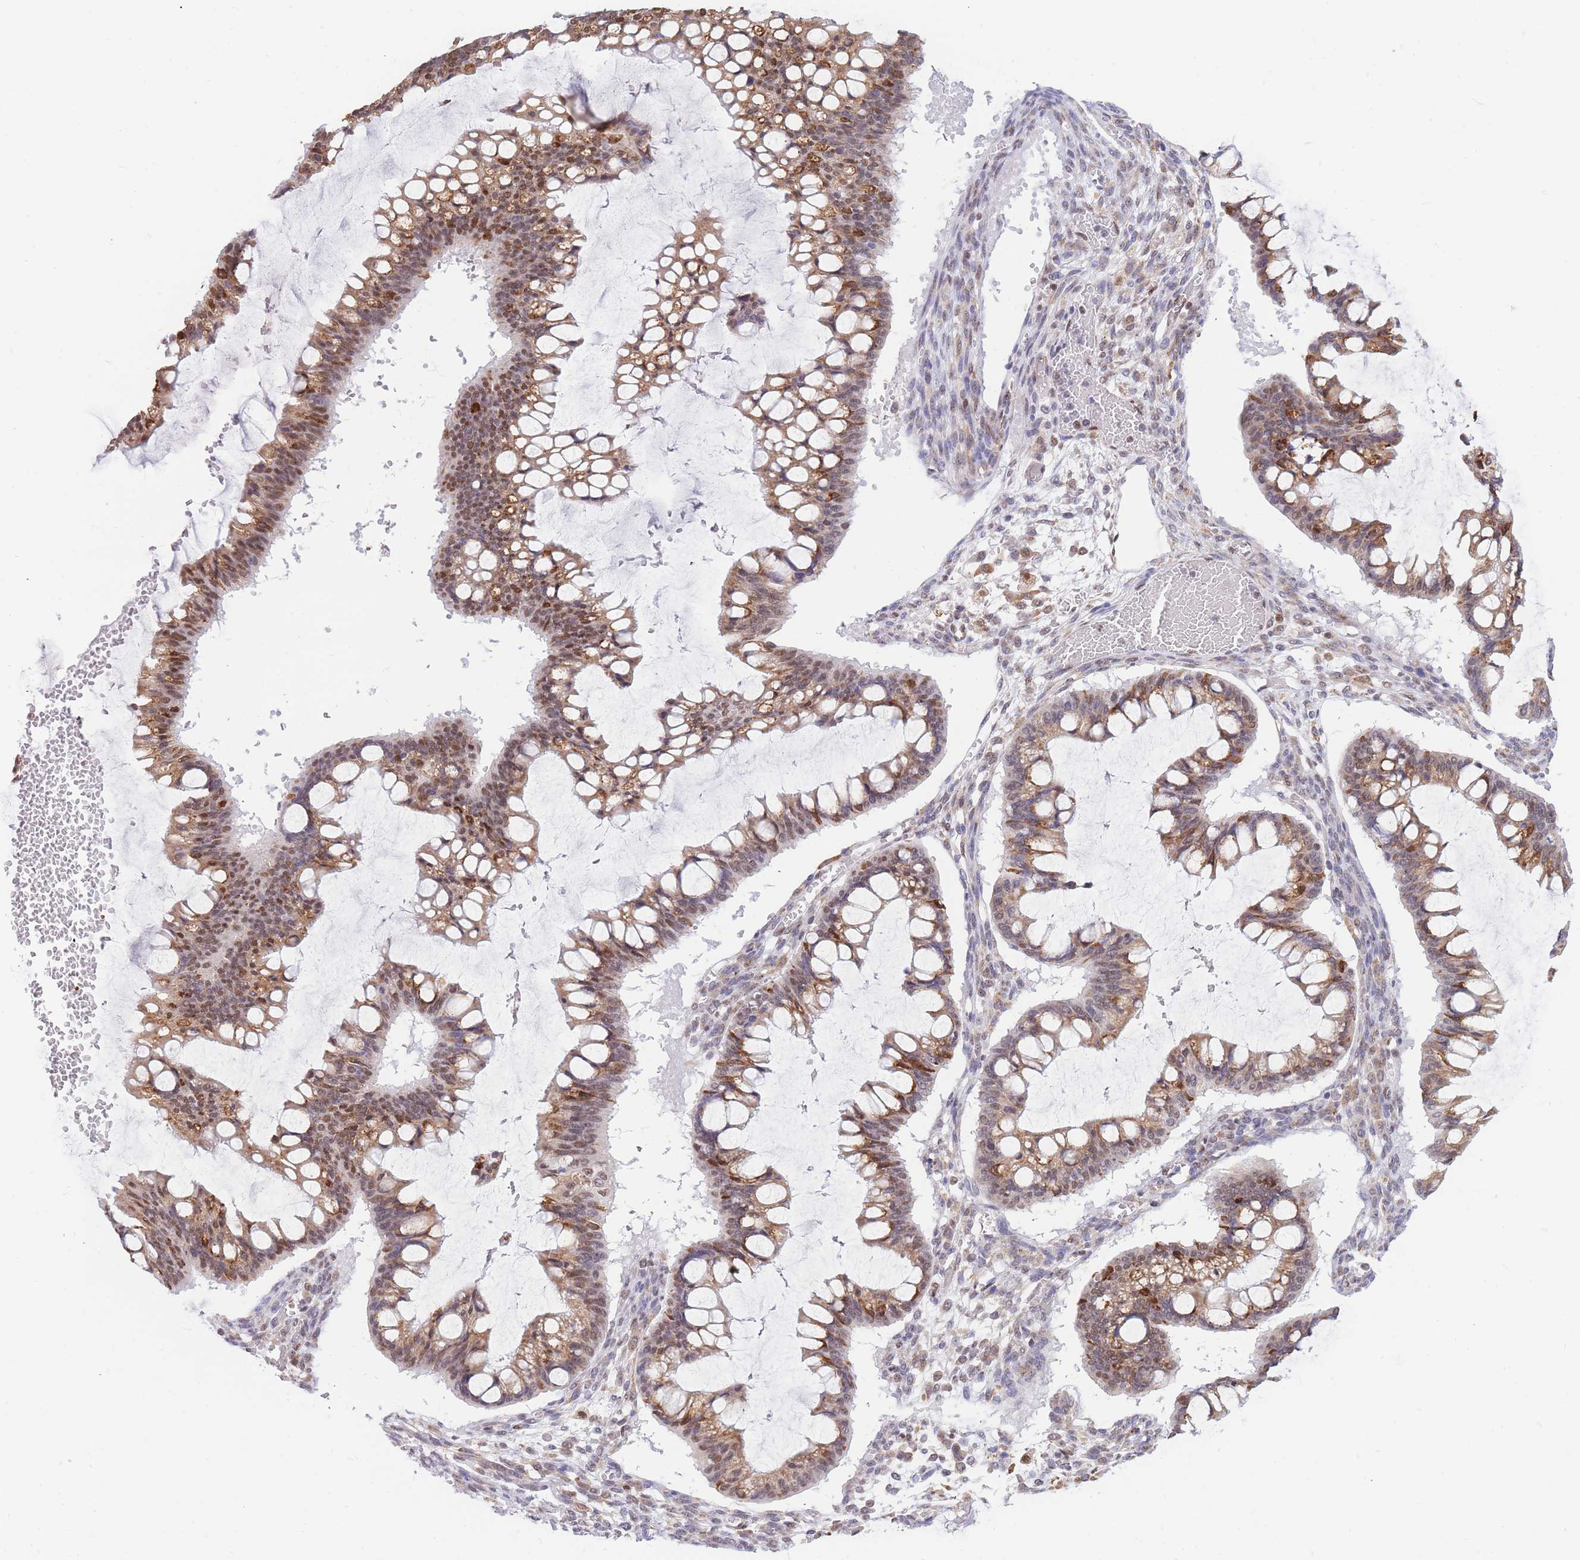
{"staining": {"intensity": "moderate", "quantity": ">75%", "location": "cytoplasmic/membranous,nuclear"}, "tissue": "ovarian cancer", "cell_type": "Tumor cells", "image_type": "cancer", "snomed": [{"axis": "morphology", "description": "Cystadenocarcinoma, mucinous, NOS"}, {"axis": "topography", "description": "Ovary"}], "caption": "This photomicrograph shows IHC staining of human mucinous cystadenocarcinoma (ovarian), with medium moderate cytoplasmic/membranous and nuclear positivity in approximately >75% of tumor cells.", "gene": "FAM153A", "patient": {"sex": "female", "age": 73}}